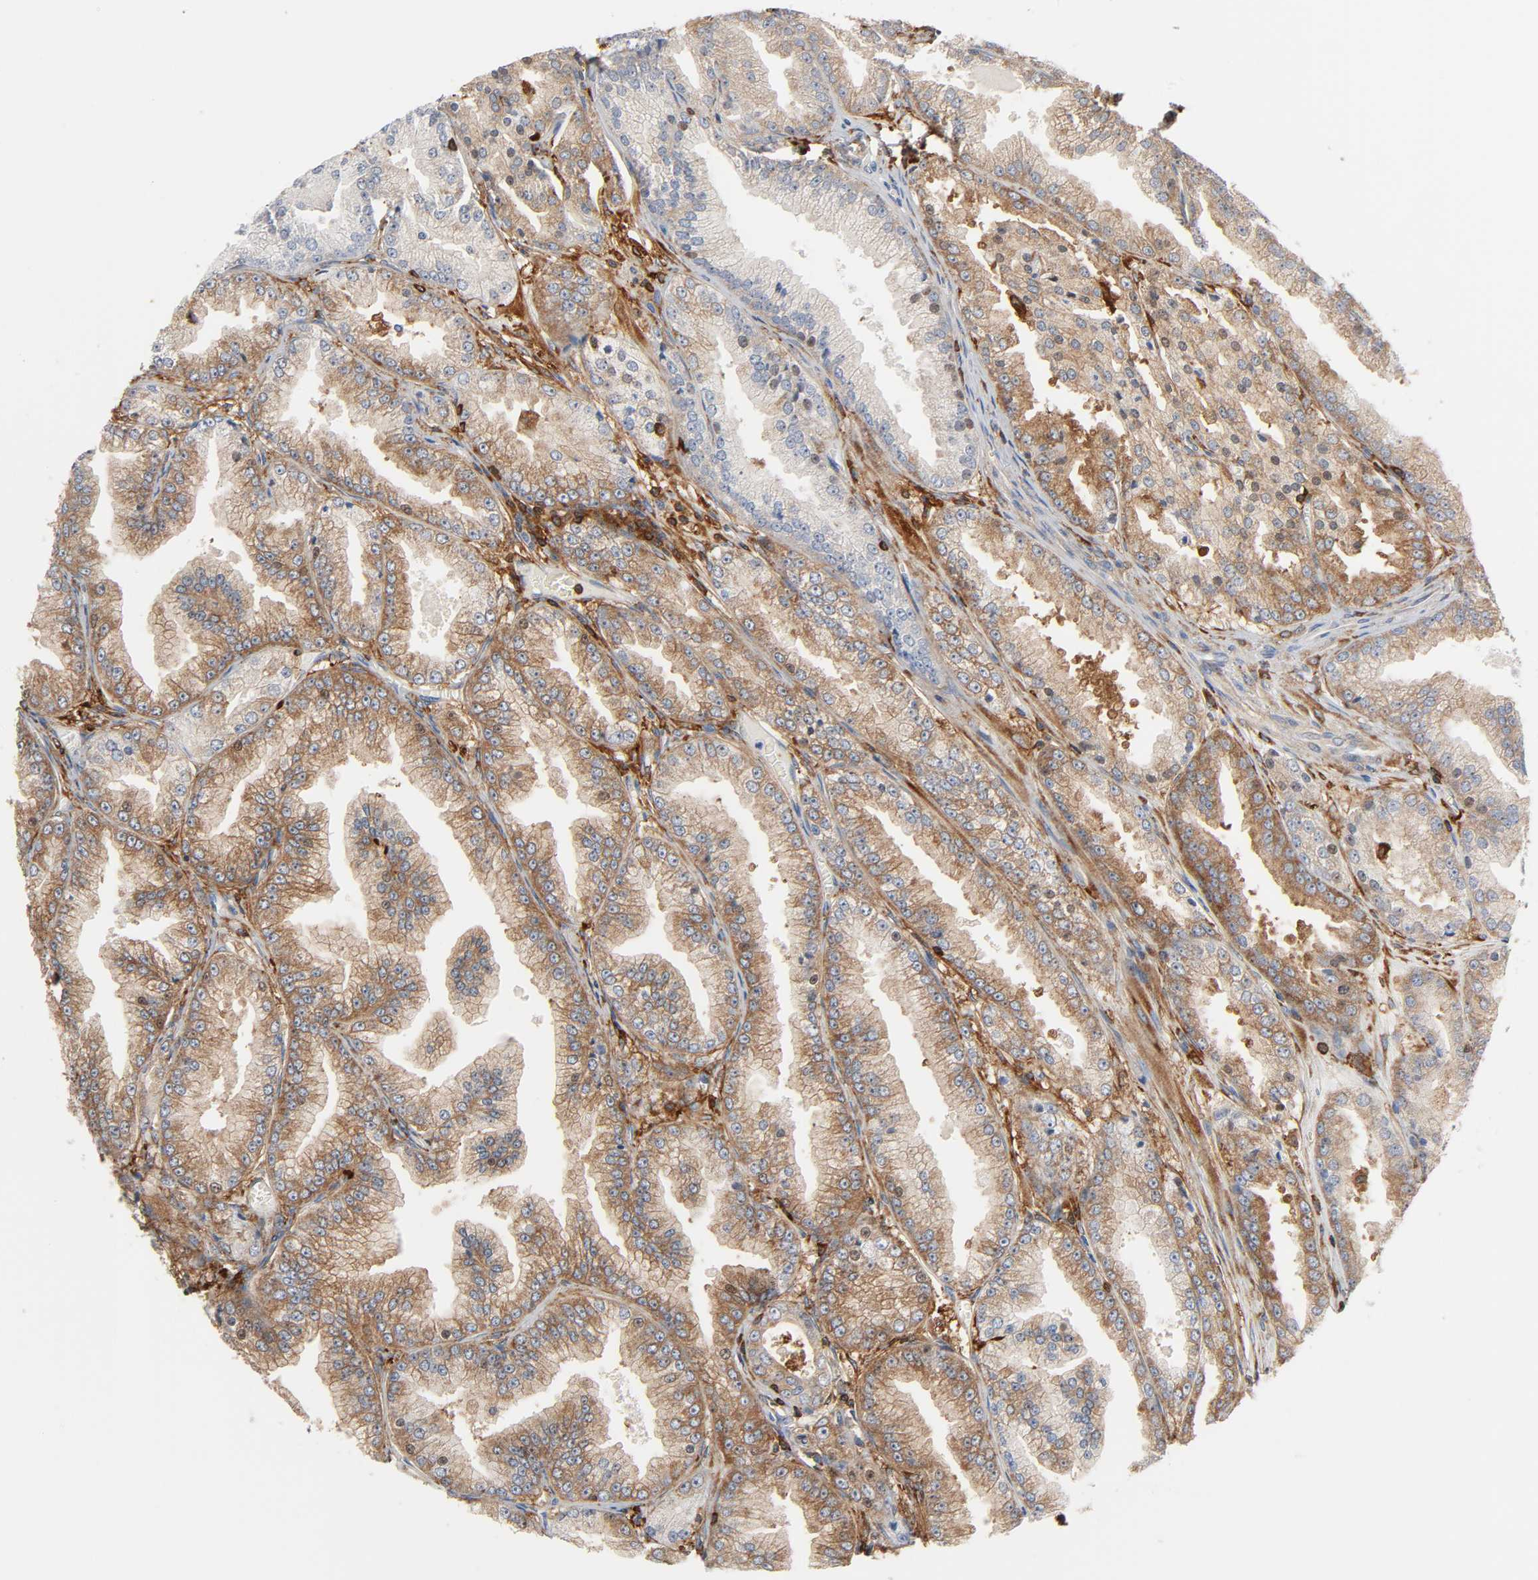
{"staining": {"intensity": "moderate", "quantity": ">75%", "location": "cytoplasmic/membranous,nuclear"}, "tissue": "prostate cancer", "cell_type": "Tumor cells", "image_type": "cancer", "snomed": [{"axis": "morphology", "description": "Adenocarcinoma, High grade"}, {"axis": "topography", "description": "Prostate"}], "caption": "Moderate cytoplasmic/membranous and nuclear expression is appreciated in approximately >75% of tumor cells in prostate cancer (high-grade adenocarcinoma).", "gene": "BIN1", "patient": {"sex": "male", "age": 61}}